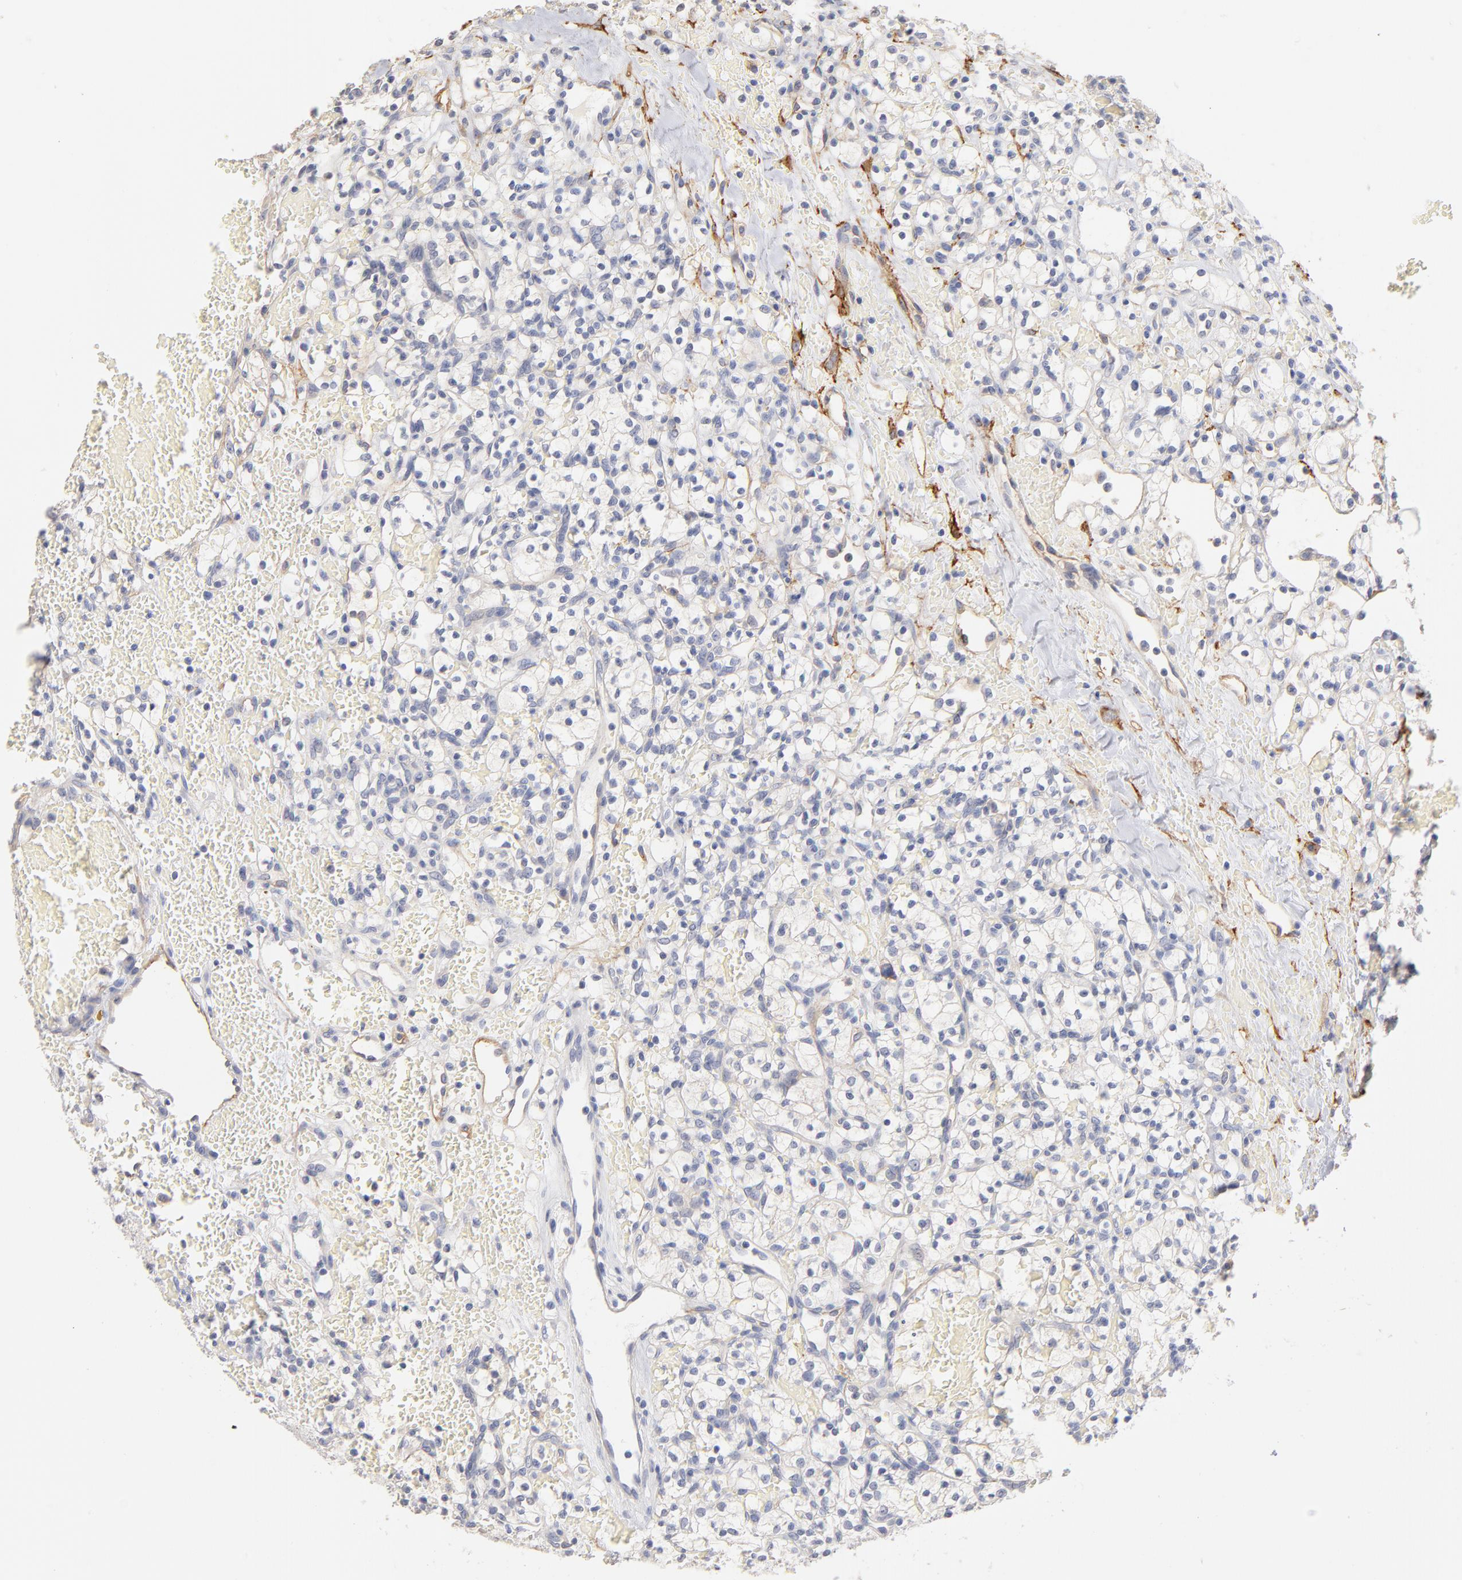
{"staining": {"intensity": "negative", "quantity": "none", "location": "none"}, "tissue": "renal cancer", "cell_type": "Tumor cells", "image_type": "cancer", "snomed": [{"axis": "morphology", "description": "Adenocarcinoma, NOS"}, {"axis": "topography", "description": "Kidney"}], "caption": "A high-resolution histopathology image shows immunohistochemistry staining of renal cancer (adenocarcinoma), which demonstrates no significant positivity in tumor cells.", "gene": "ITGA8", "patient": {"sex": "female", "age": 60}}